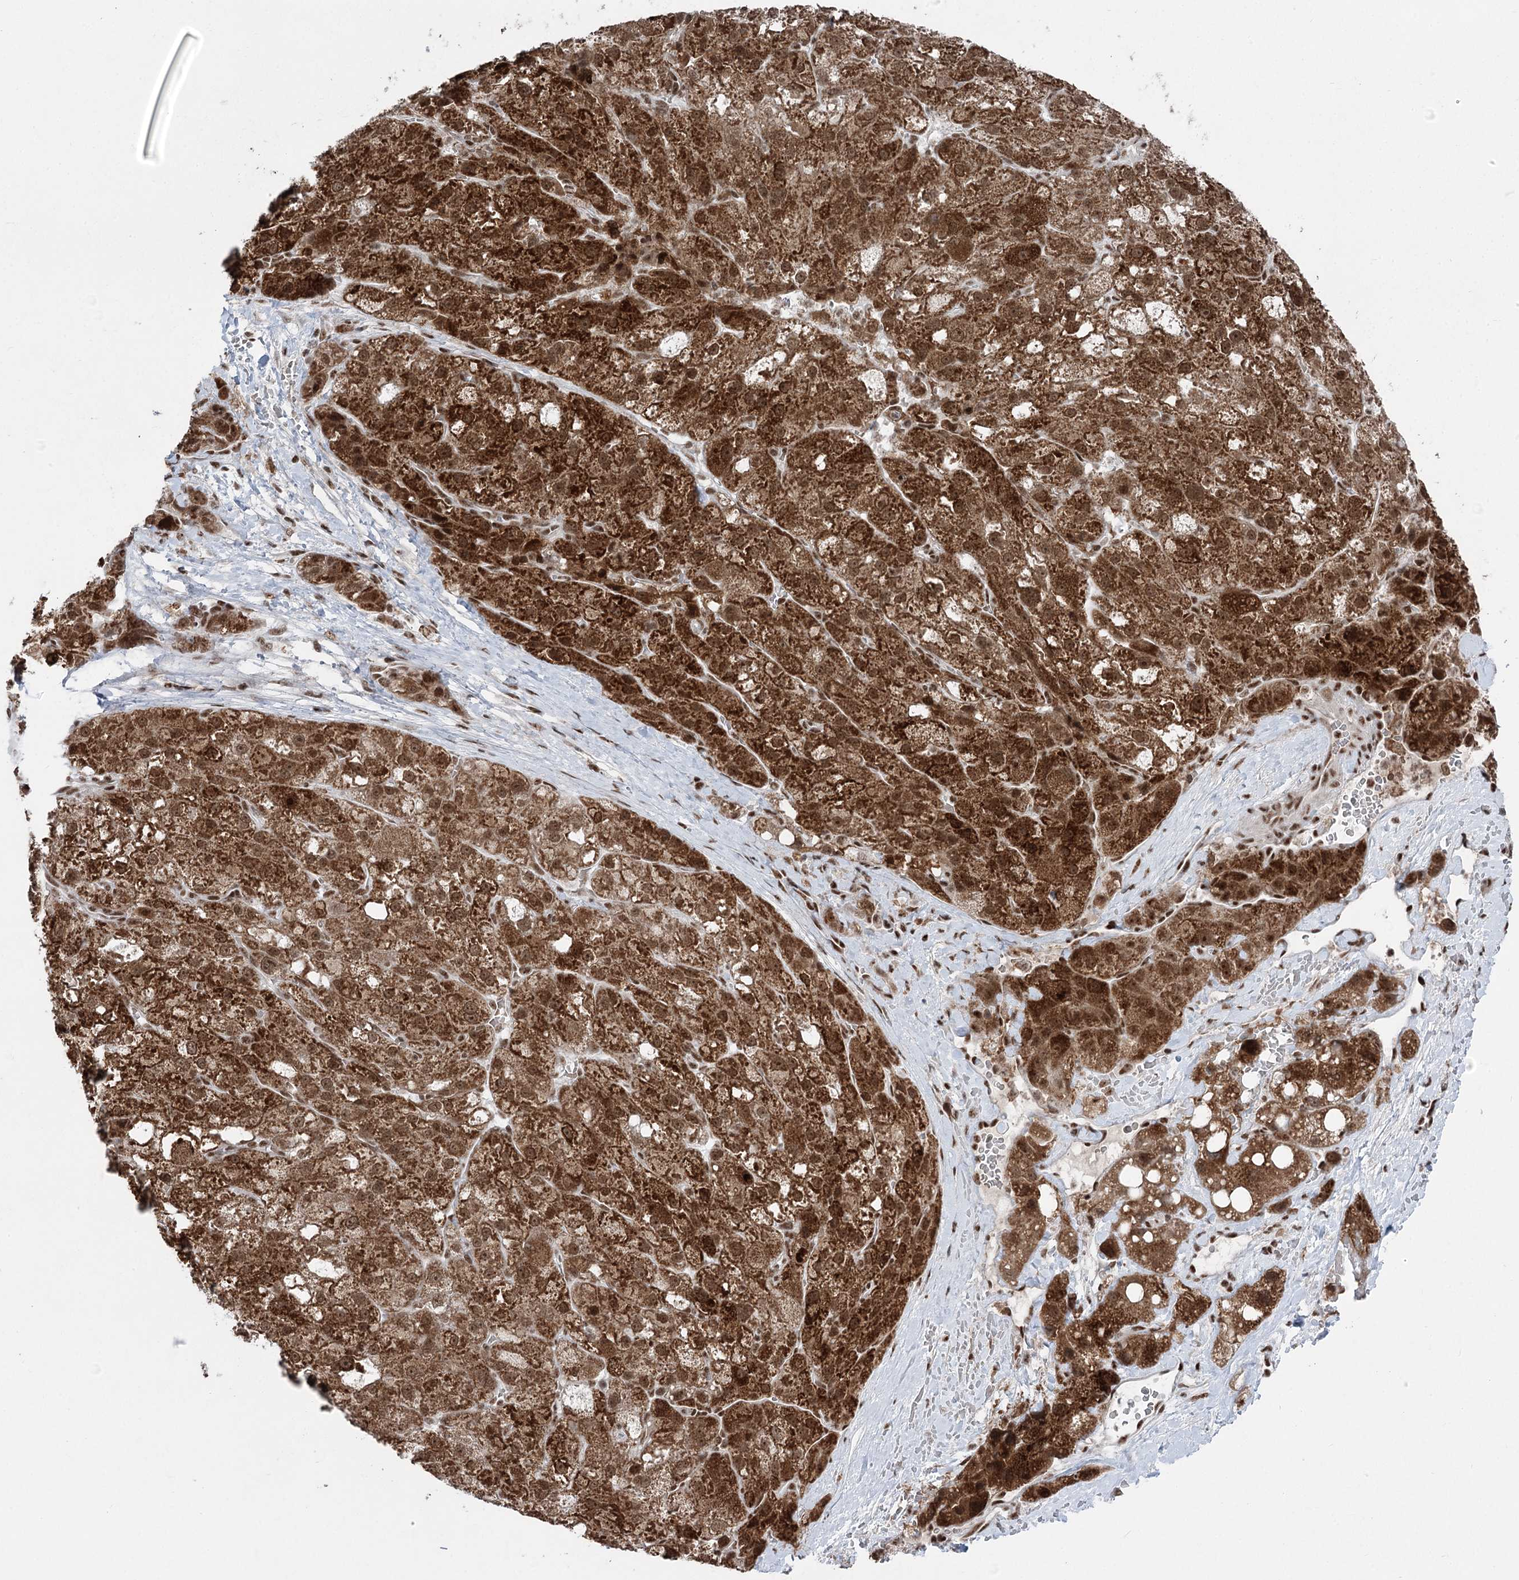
{"staining": {"intensity": "strong", "quantity": ">75%", "location": "cytoplasmic/membranous,nuclear"}, "tissue": "liver cancer", "cell_type": "Tumor cells", "image_type": "cancer", "snomed": [{"axis": "morphology", "description": "Normal tissue, NOS"}, {"axis": "morphology", "description": "Carcinoma, Hepatocellular, NOS"}, {"axis": "topography", "description": "Liver"}], "caption": "Protein staining exhibits strong cytoplasmic/membranous and nuclear positivity in approximately >75% of tumor cells in liver cancer. (IHC, brightfield microscopy, high magnification).", "gene": "CGGBP1", "patient": {"sex": "male", "age": 57}}